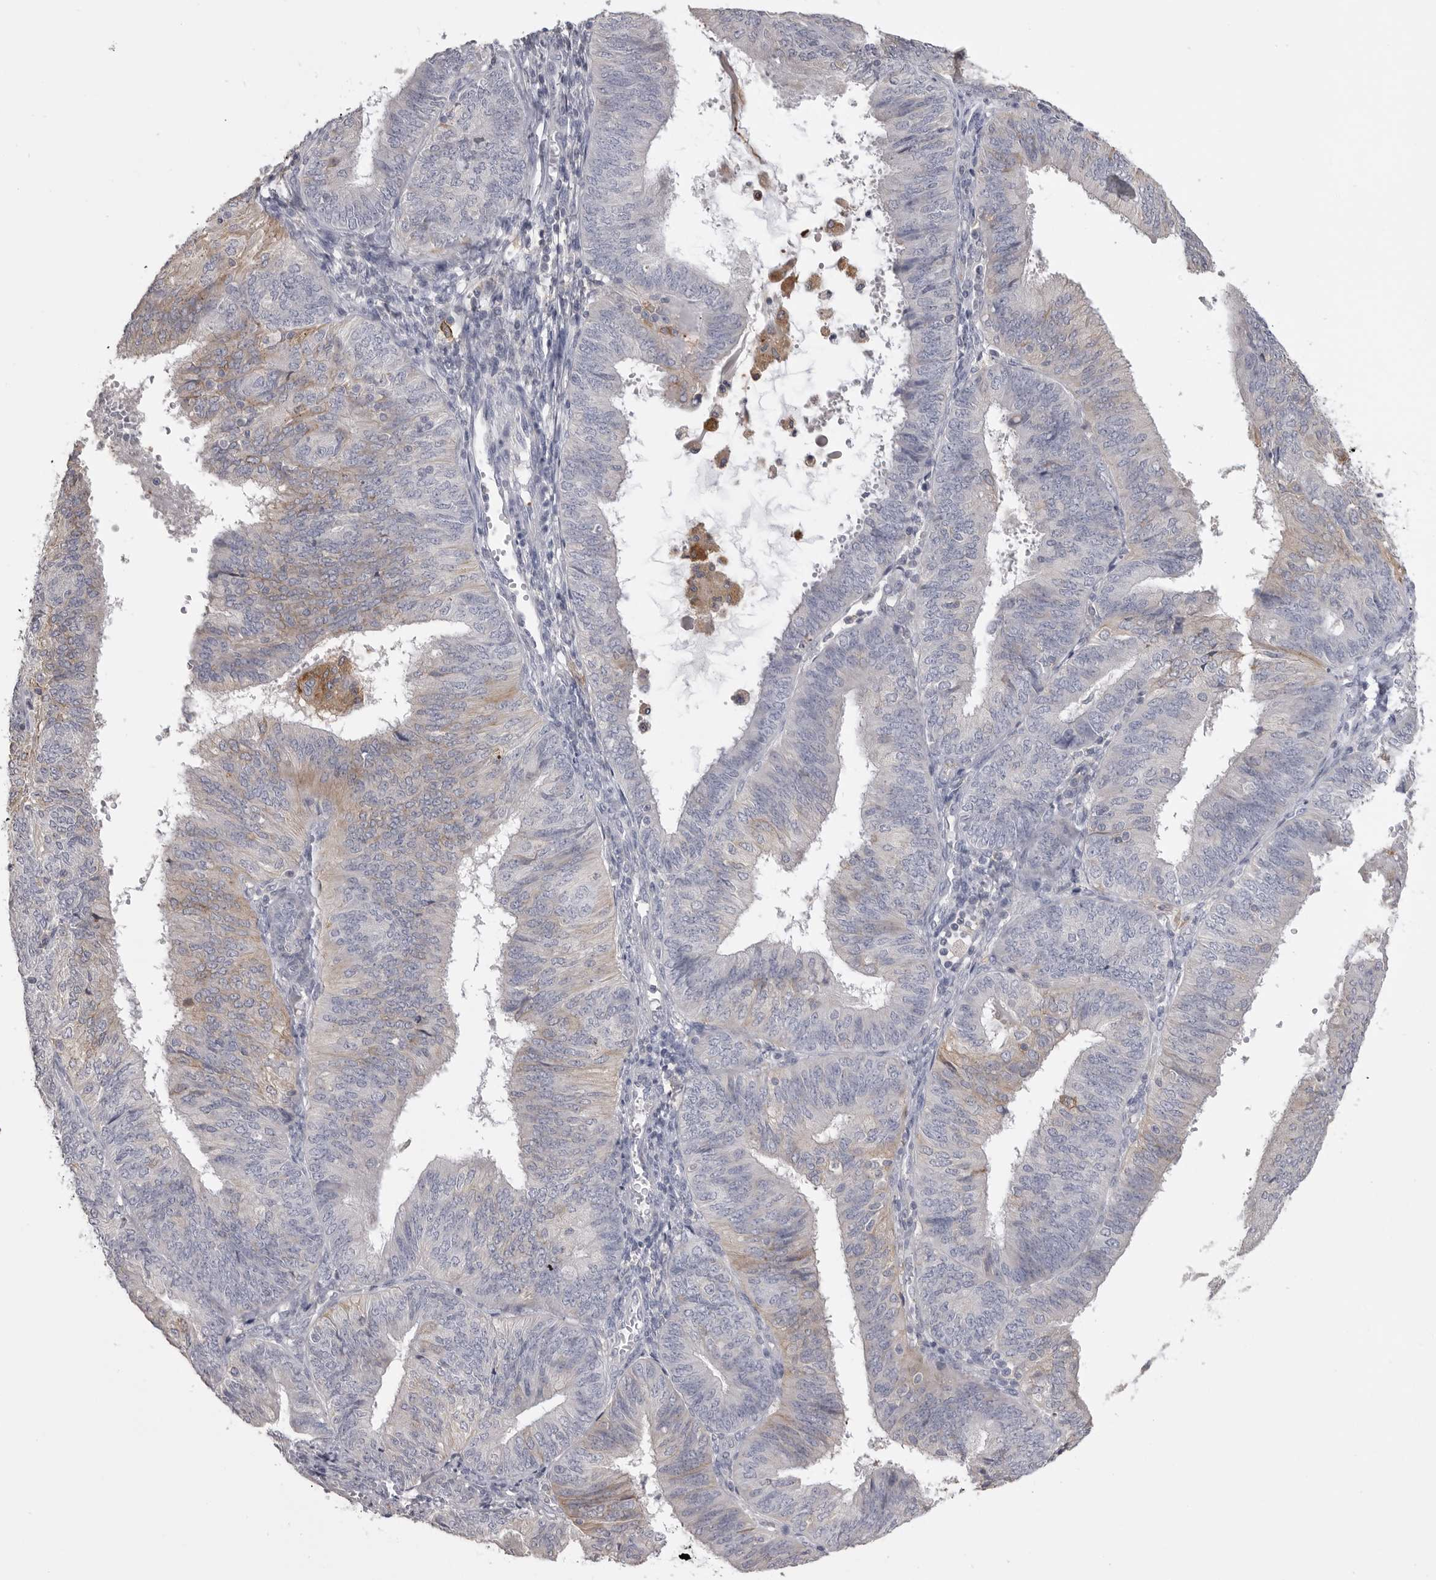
{"staining": {"intensity": "weak", "quantity": "<25%", "location": "cytoplasmic/membranous"}, "tissue": "endometrial cancer", "cell_type": "Tumor cells", "image_type": "cancer", "snomed": [{"axis": "morphology", "description": "Adenocarcinoma, NOS"}, {"axis": "topography", "description": "Endometrium"}], "caption": "This is an IHC image of adenocarcinoma (endometrial). There is no expression in tumor cells.", "gene": "CMTM6", "patient": {"sex": "female", "age": 58}}